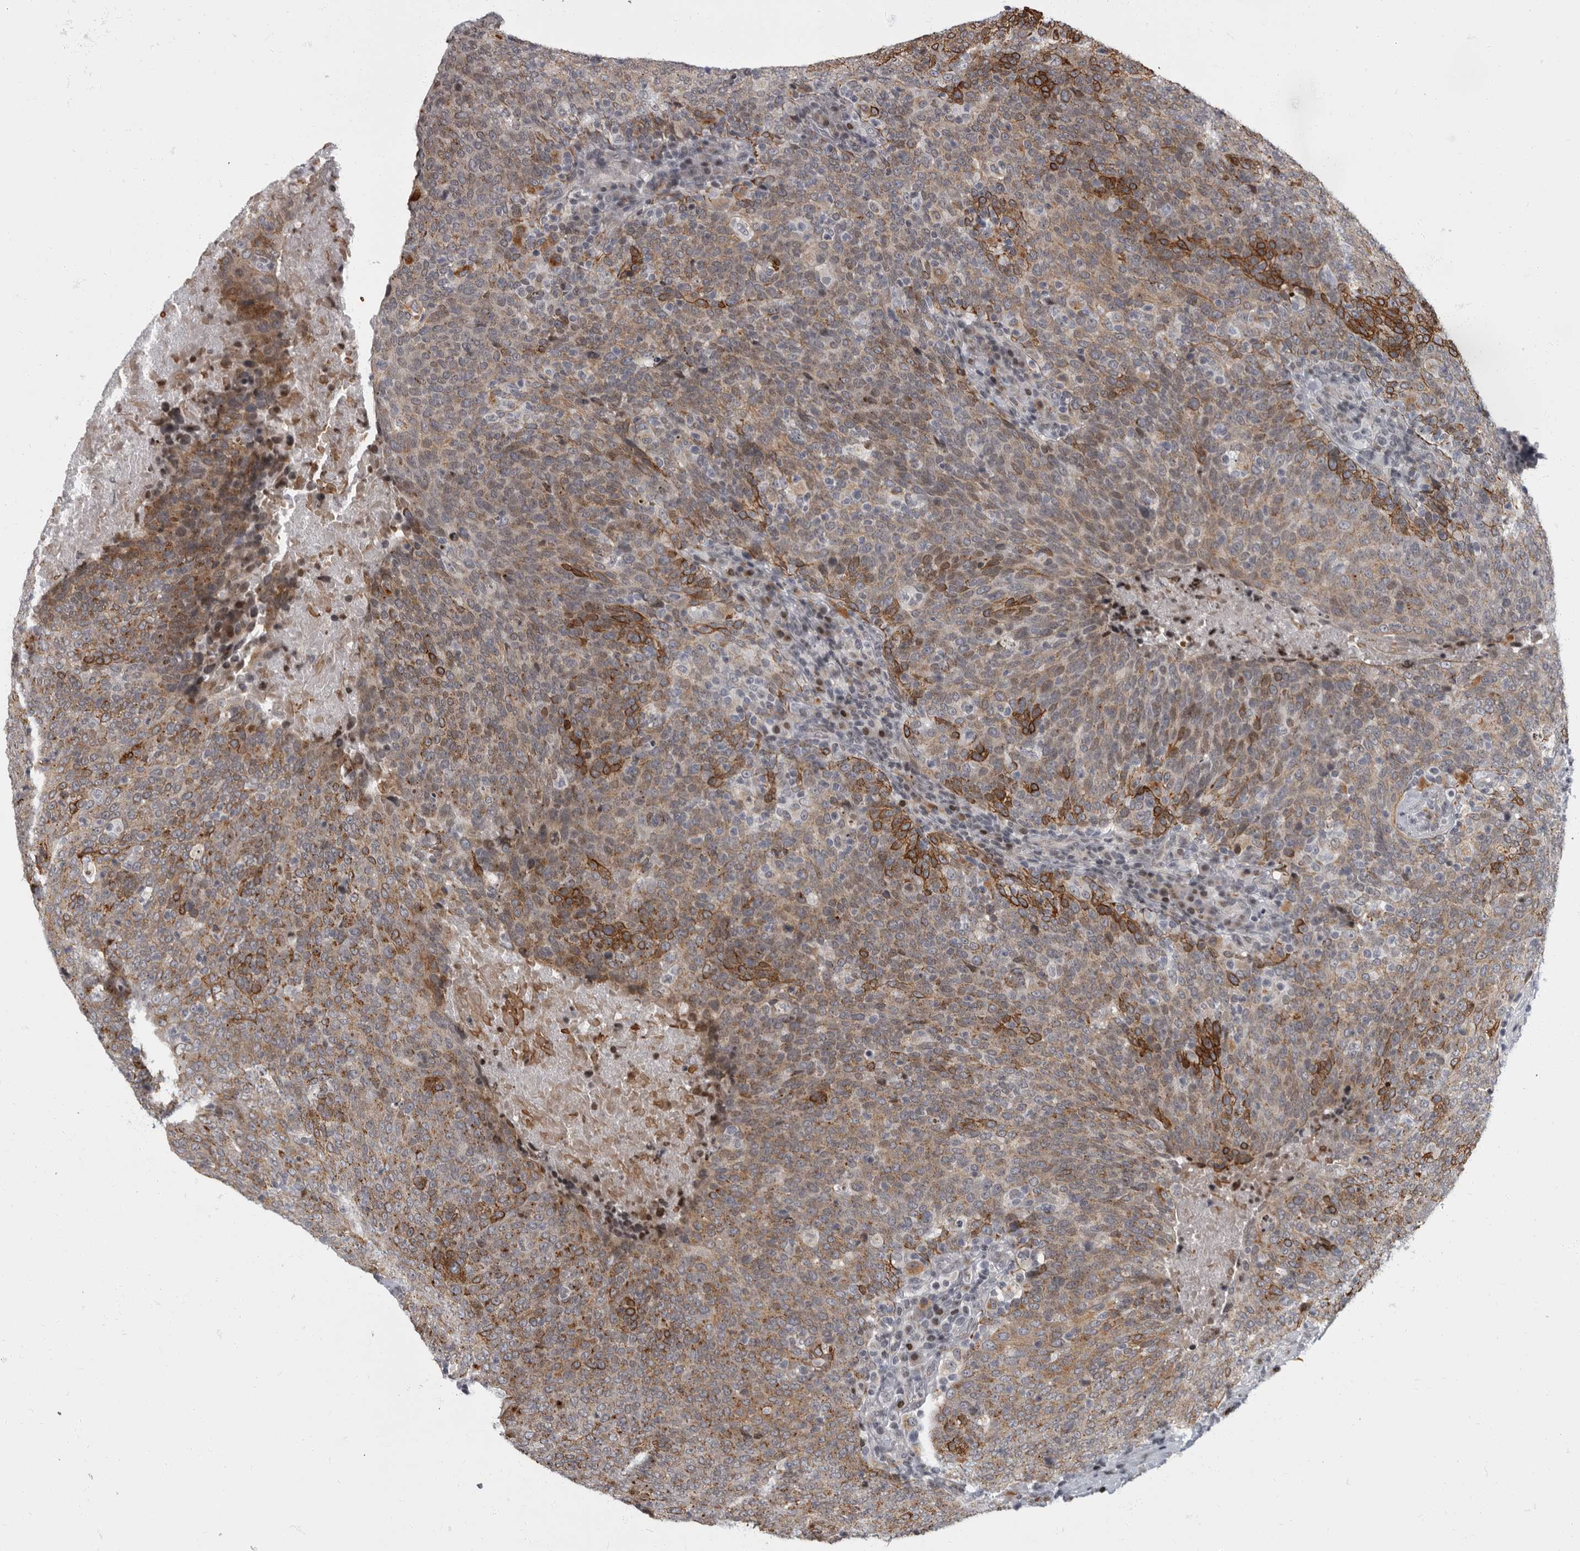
{"staining": {"intensity": "moderate", "quantity": ">75%", "location": "cytoplasmic/membranous"}, "tissue": "head and neck cancer", "cell_type": "Tumor cells", "image_type": "cancer", "snomed": [{"axis": "morphology", "description": "Squamous cell carcinoma, NOS"}, {"axis": "morphology", "description": "Squamous cell carcinoma, metastatic, NOS"}, {"axis": "topography", "description": "Lymph node"}, {"axis": "topography", "description": "Head-Neck"}], "caption": "This image exhibits squamous cell carcinoma (head and neck) stained with IHC to label a protein in brown. The cytoplasmic/membranous of tumor cells show moderate positivity for the protein. Nuclei are counter-stained blue.", "gene": "EVI5", "patient": {"sex": "male", "age": 62}}